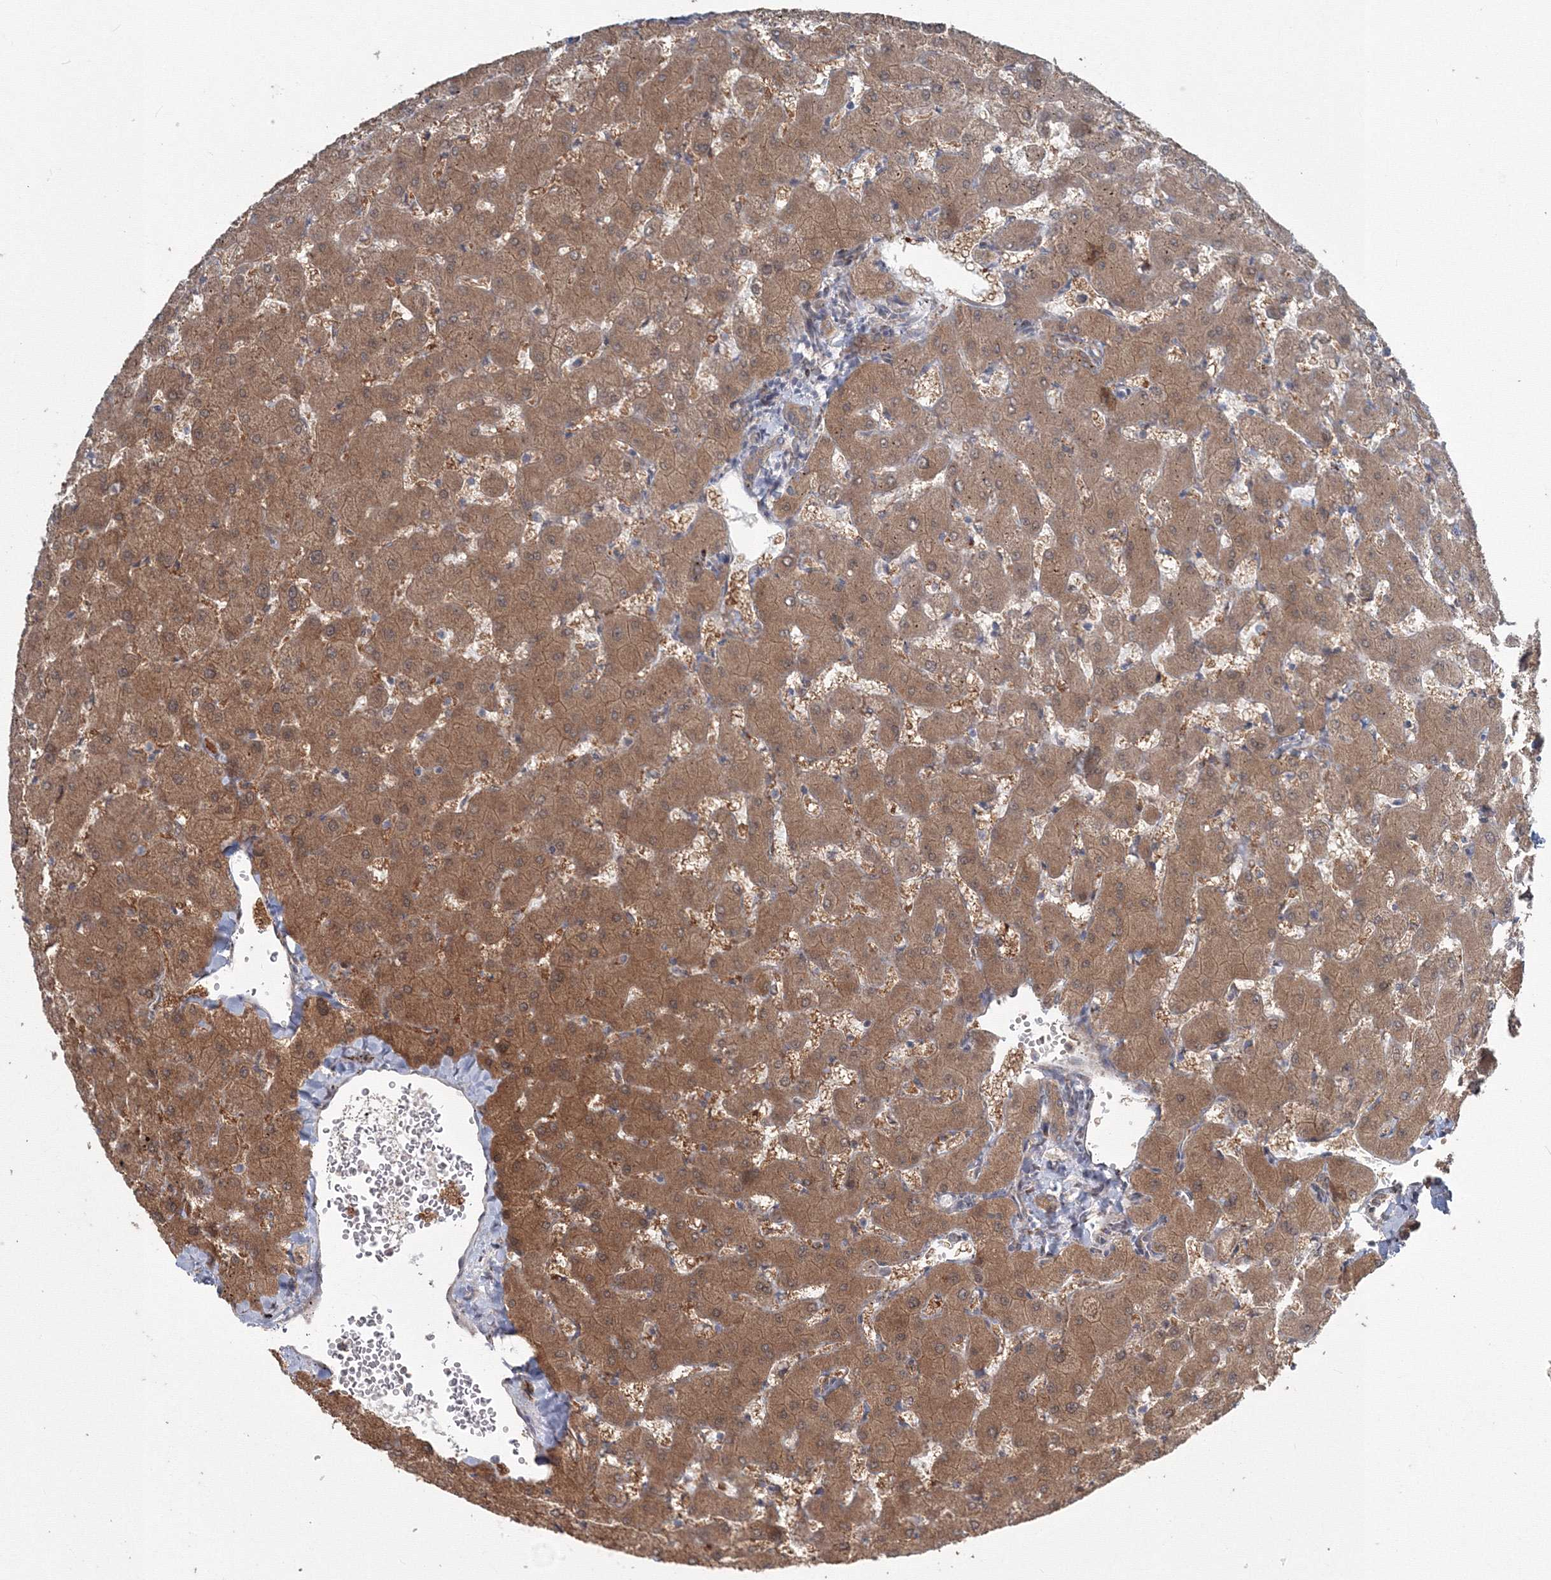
{"staining": {"intensity": "moderate", "quantity": ">75%", "location": "cytoplasmic/membranous"}, "tissue": "liver", "cell_type": "Cholangiocytes", "image_type": "normal", "snomed": [{"axis": "morphology", "description": "Normal tissue, NOS"}, {"axis": "topography", "description": "Liver"}], "caption": "Human liver stained with a brown dye reveals moderate cytoplasmic/membranous positive staining in approximately >75% of cholangiocytes.", "gene": "MKRN2", "patient": {"sex": "female", "age": 63}}